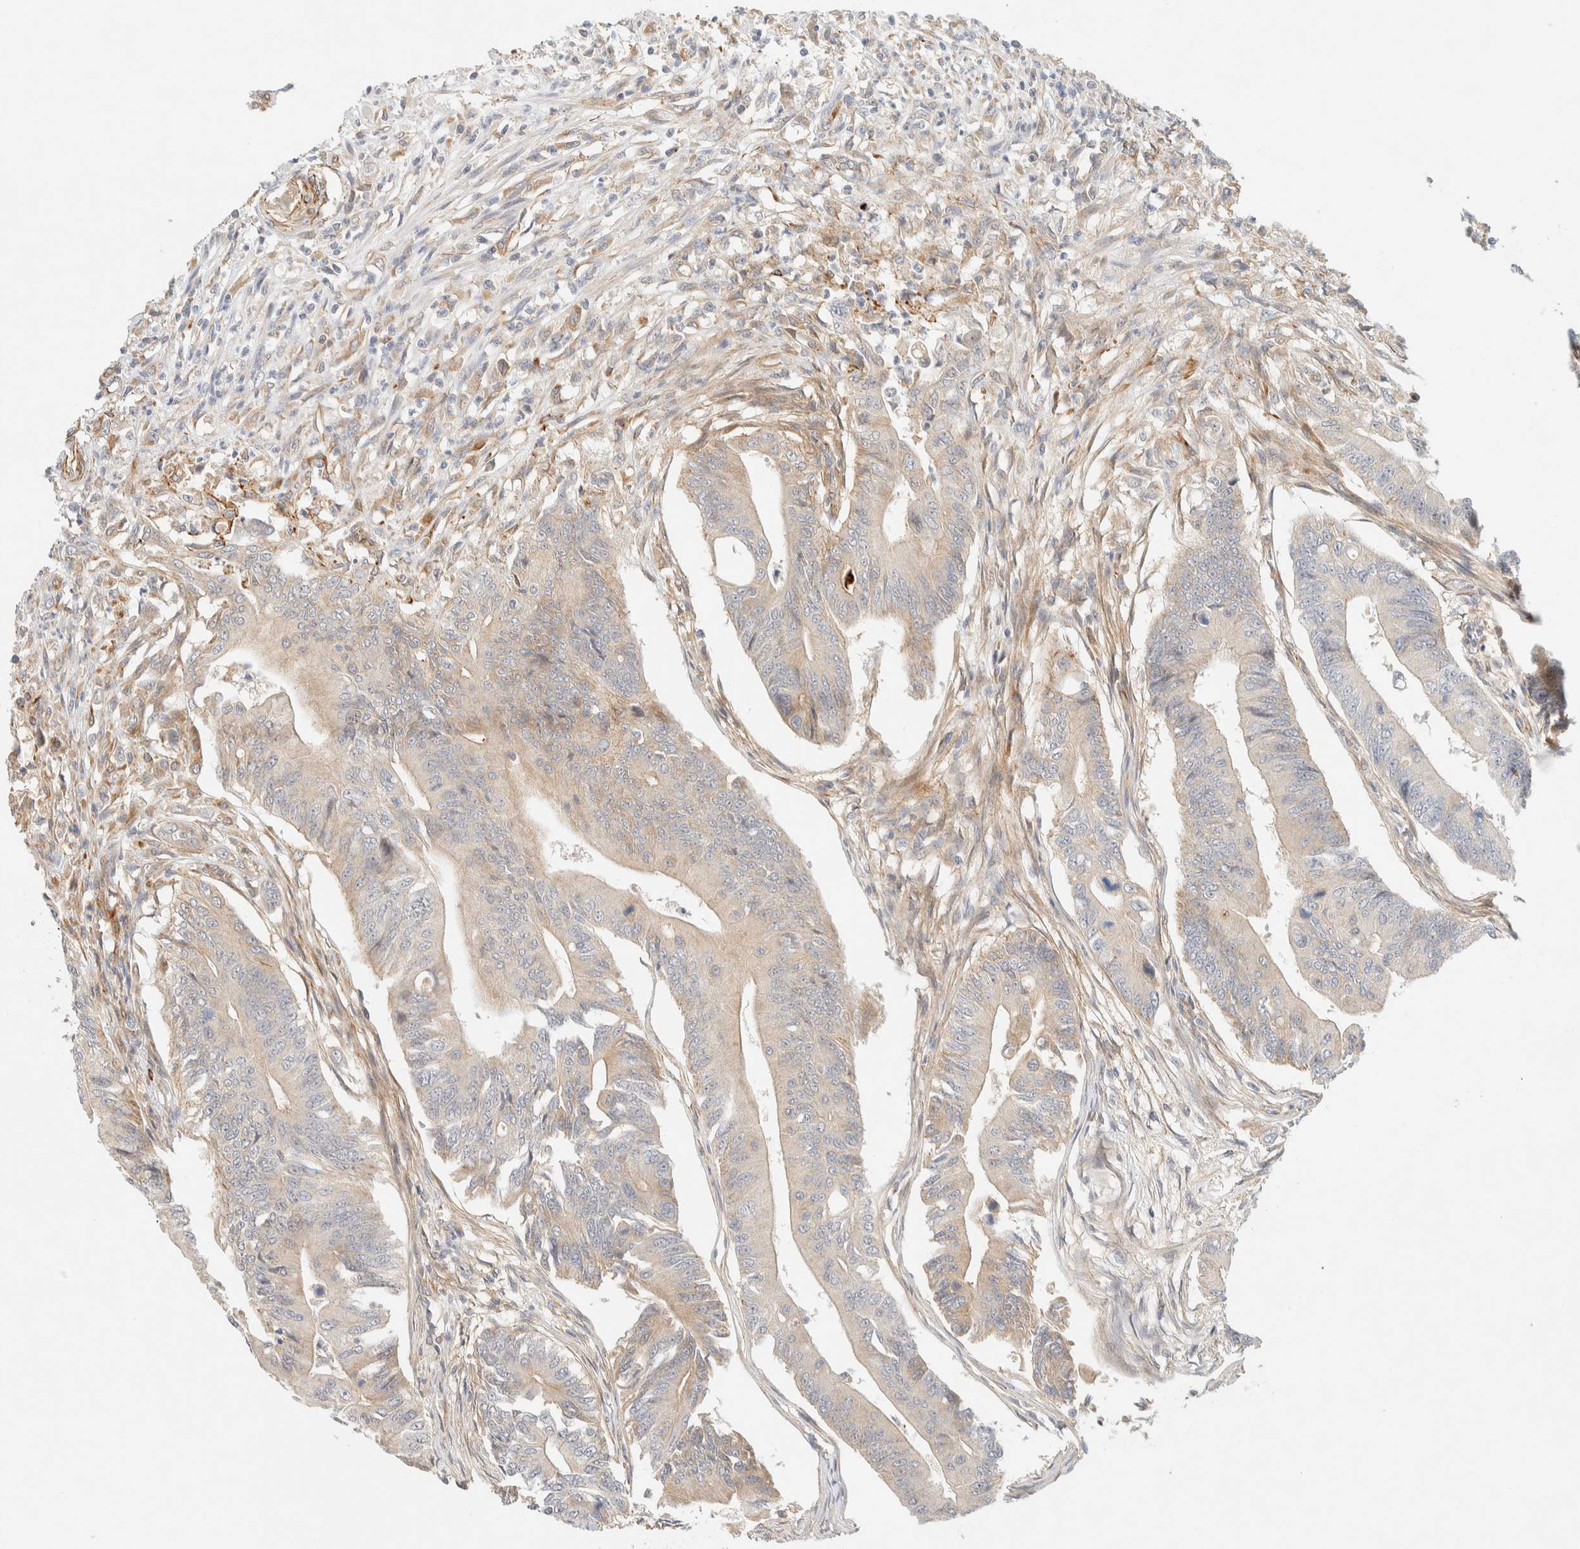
{"staining": {"intensity": "weak", "quantity": "<25%", "location": "cytoplasmic/membranous"}, "tissue": "colorectal cancer", "cell_type": "Tumor cells", "image_type": "cancer", "snomed": [{"axis": "morphology", "description": "Adenoma, NOS"}, {"axis": "morphology", "description": "Adenocarcinoma, NOS"}, {"axis": "topography", "description": "Colon"}], "caption": "The image exhibits no significant staining in tumor cells of colorectal adenoma.", "gene": "FAT1", "patient": {"sex": "male", "age": 79}}